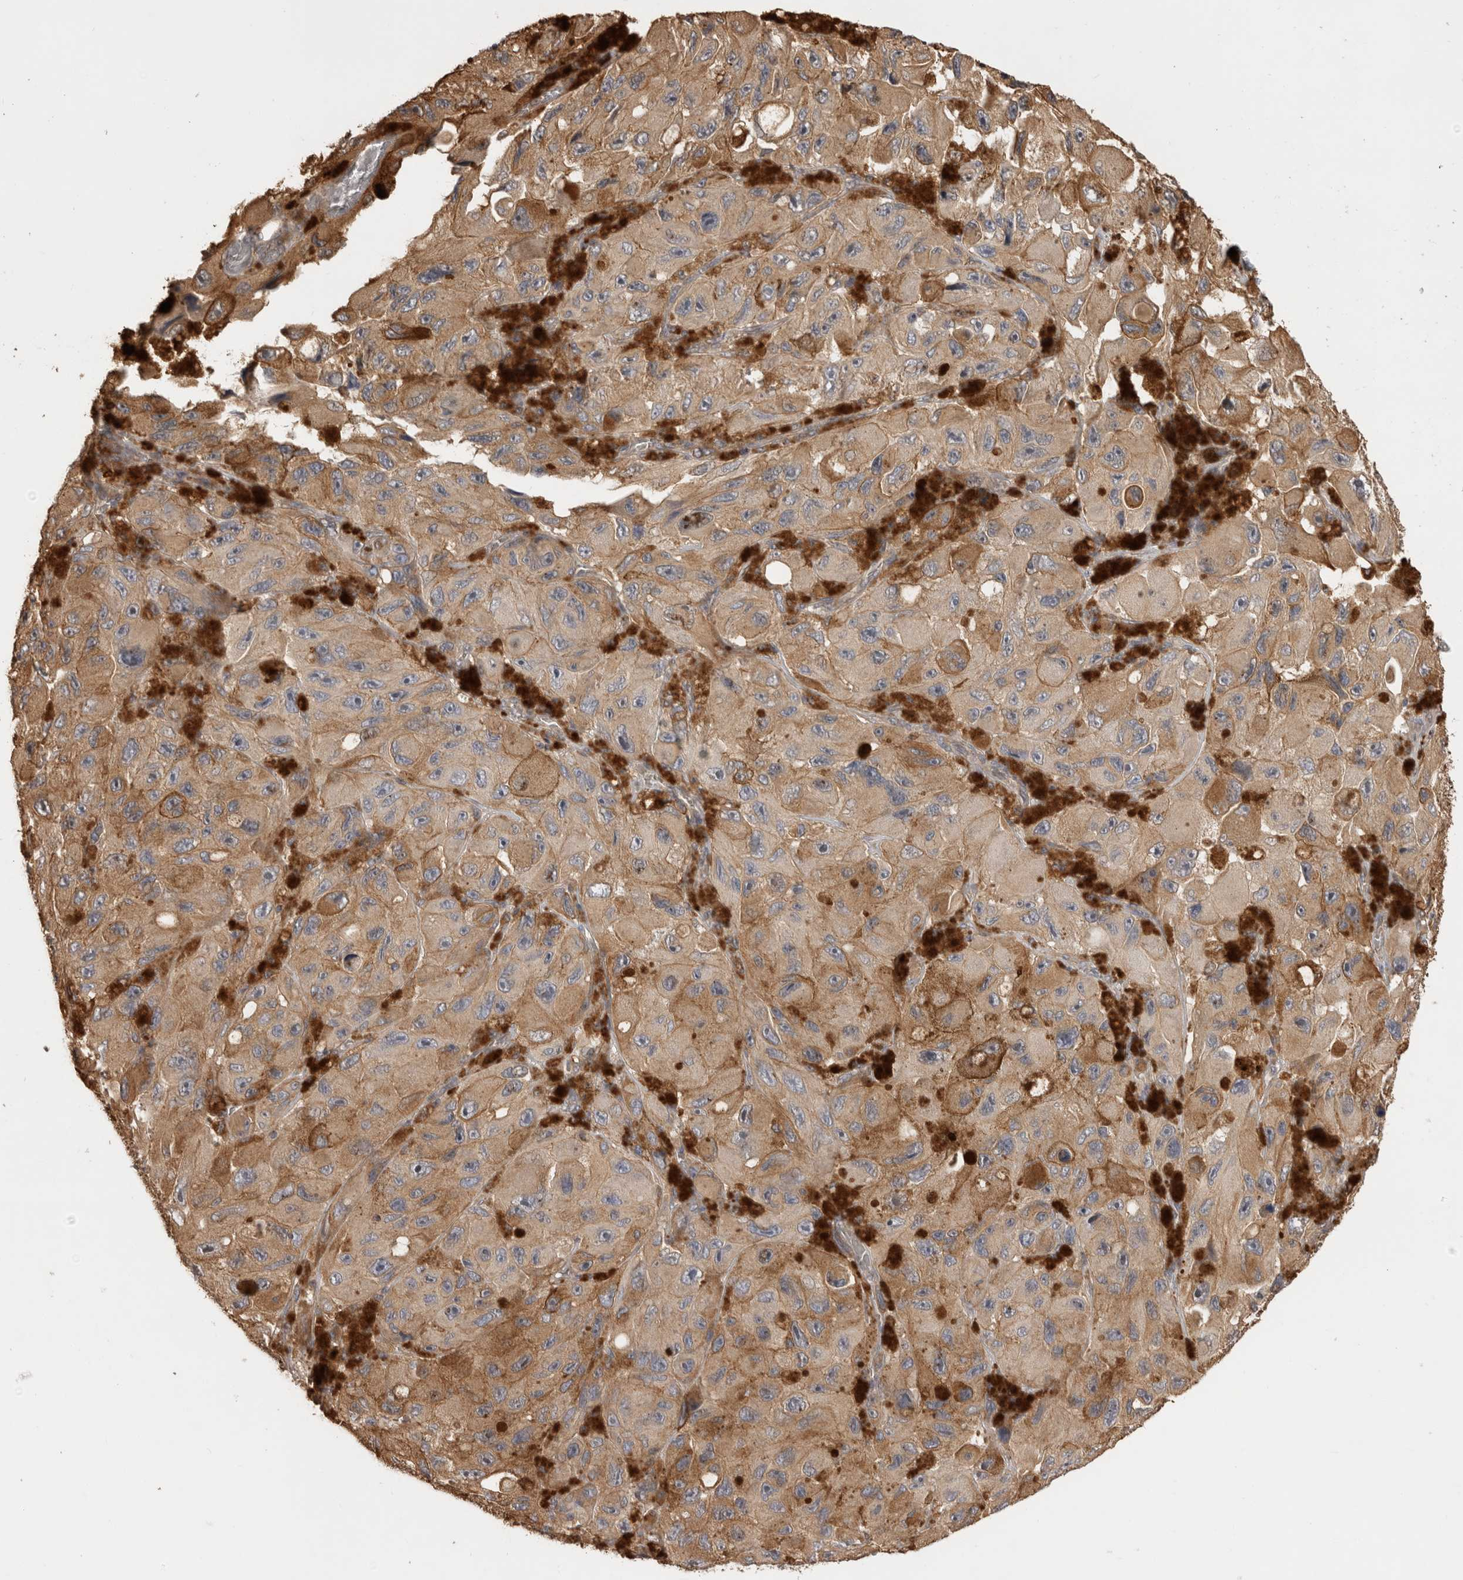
{"staining": {"intensity": "moderate", "quantity": ">75%", "location": "cytoplasmic/membranous"}, "tissue": "melanoma", "cell_type": "Tumor cells", "image_type": "cancer", "snomed": [{"axis": "morphology", "description": "Malignant melanoma, NOS"}, {"axis": "topography", "description": "Skin"}], "caption": "This micrograph displays melanoma stained with immunohistochemistry to label a protein in brown. The cytoplasmic/membranous of tumor cells show moderate positivity for the protein. Nuclei are counter-stained blue.", "gene": "CLIP1", "patient": {"sex": "female", "age": 73}}